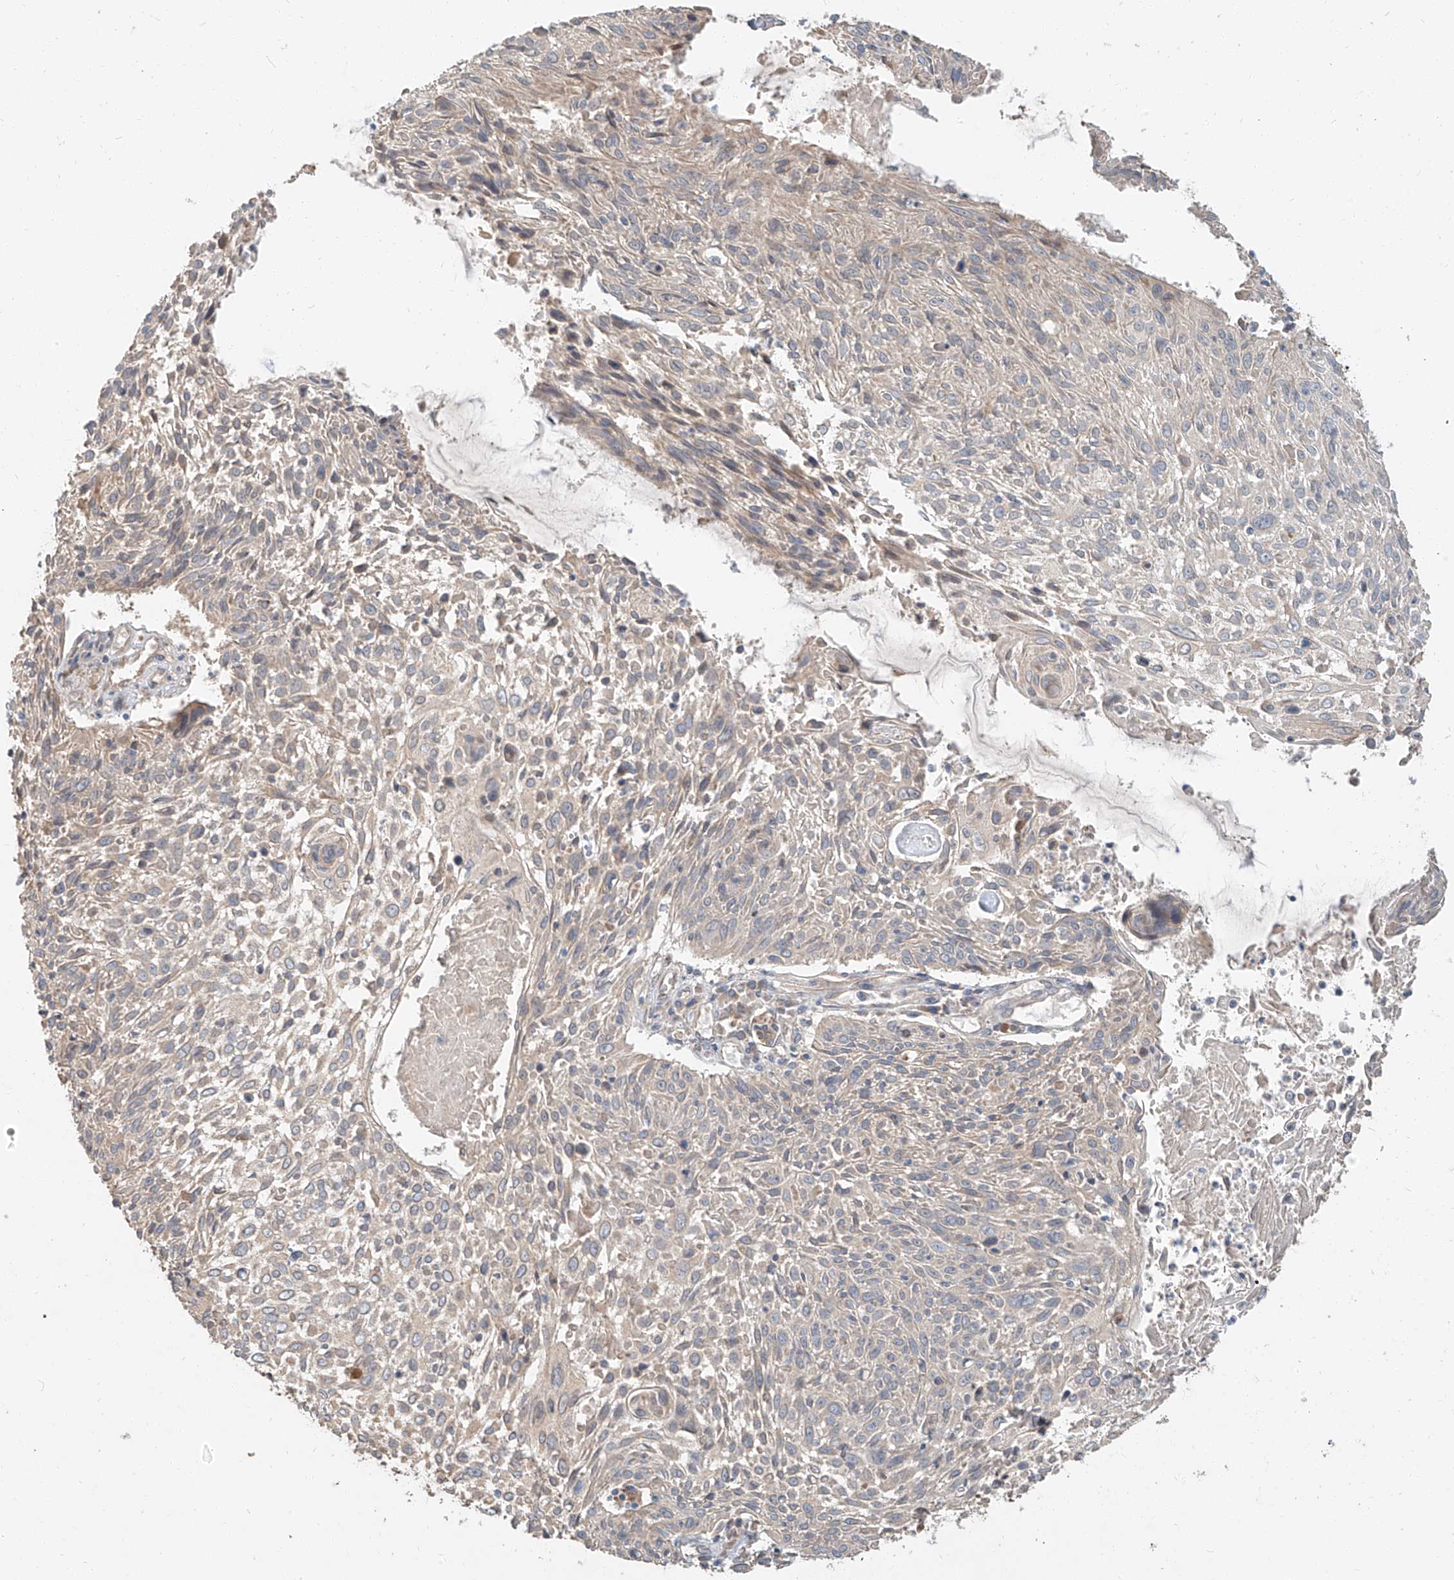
{"staining": {"intensity": "weak", "quantity": "<25%", "location": "cytoplasmic/membranous"}, "tissue": "cervical cancer", "cell_type": "Tumor cells", "image_type": "cancer", "snomed": [{"axis": "morphology", "description": "Squamous cell carcinoma, NOS"}, {"axis": "topography", "description": "Cervix"}], "caption": "Tumor cells show no significant protein expression in cervical squamous cell carcinoma.", "gene": "STX19", "patient": {"sex": "female", "age": 51}}